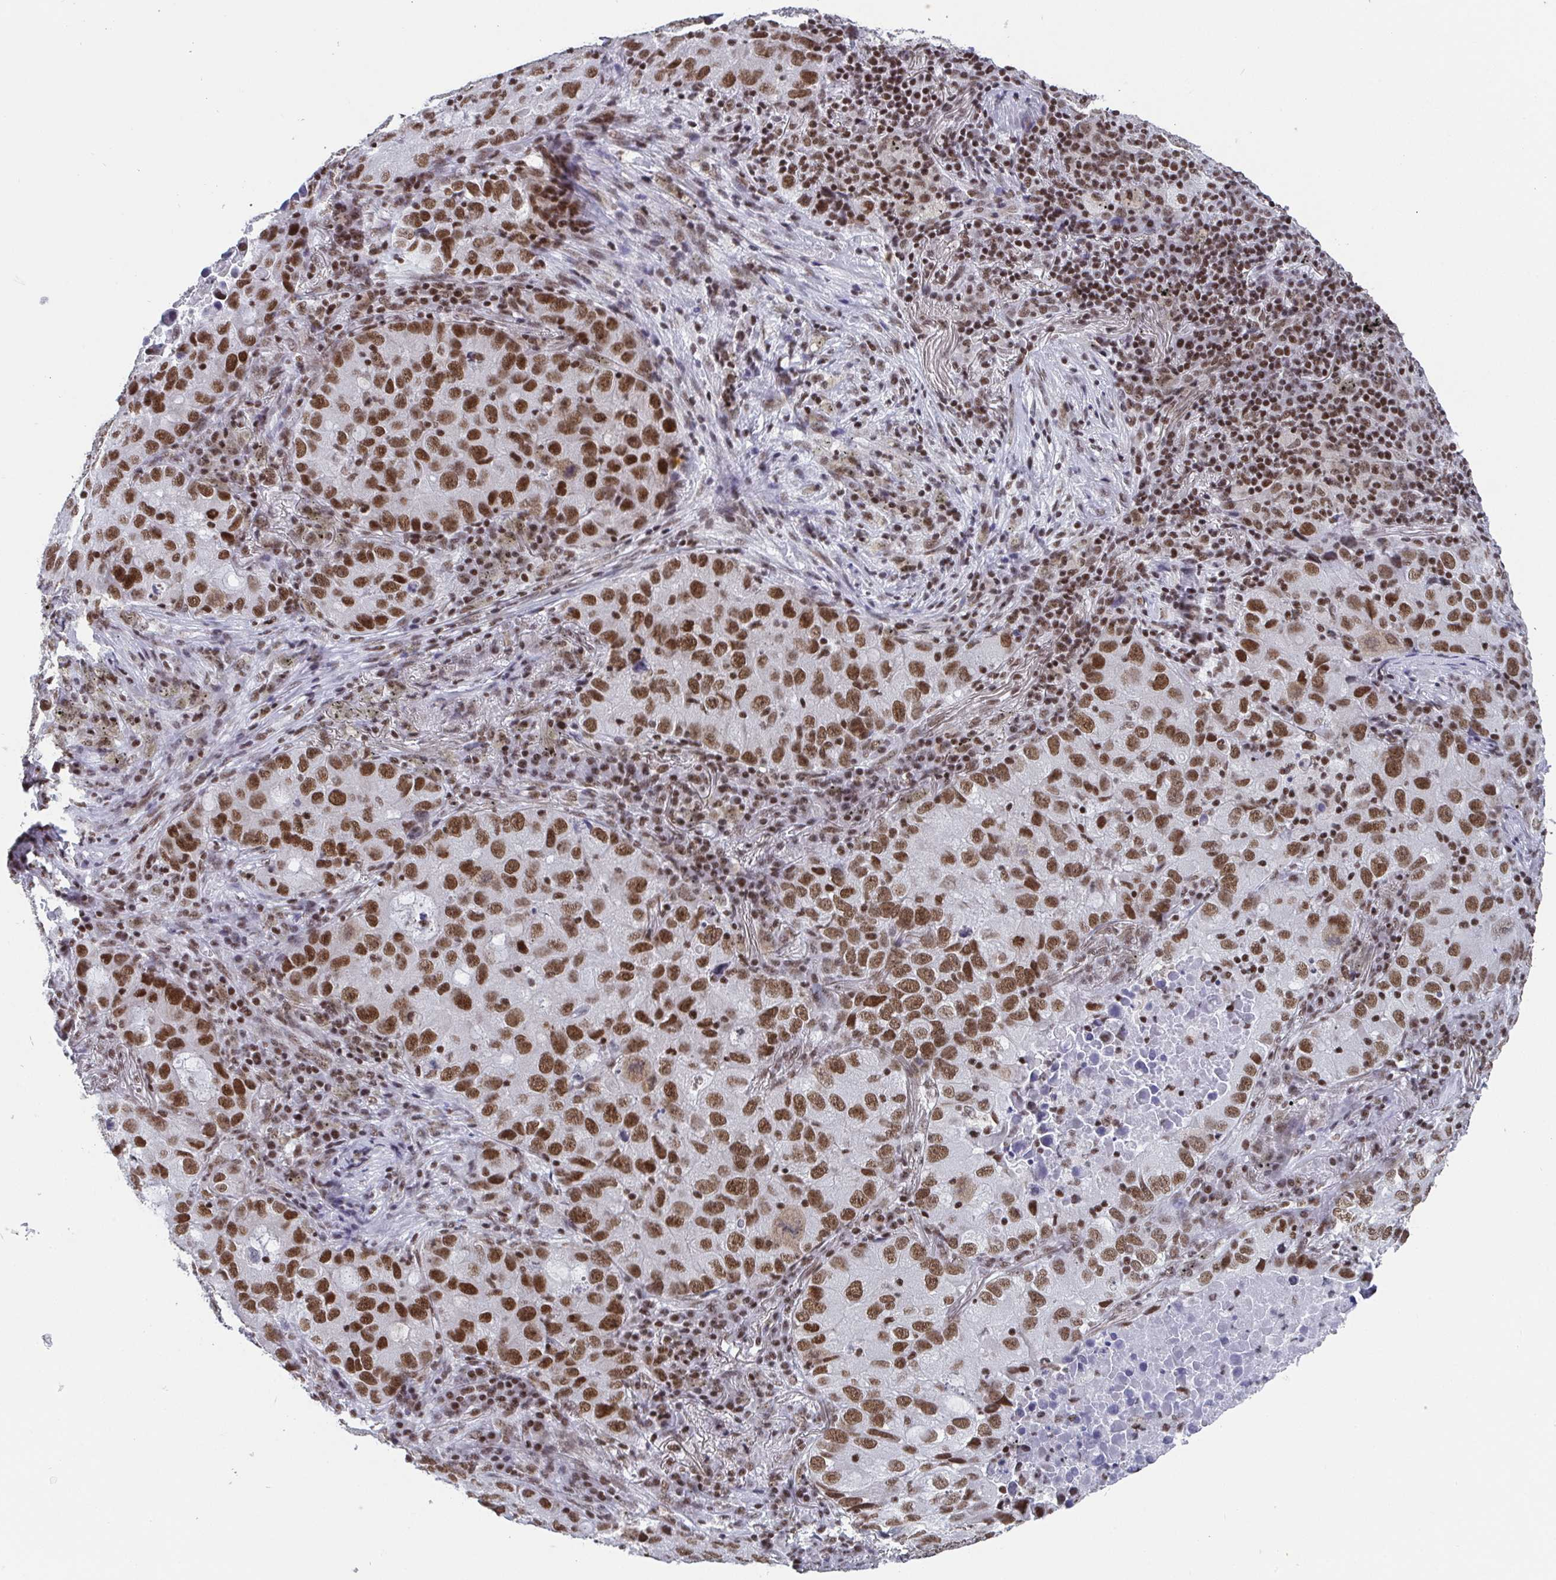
{"staining": {"intensity": "moderate", "quantity": ">75%", "location": "nuclear"}, "tissue": "lung cancer", "cell_type": "Tumor cells", "image_type": "cancer", "snomed": [{"axis": "morphology", "description": "Normal morphology"}, {"axis": "morphology", "description": "Adenocarcinoma, NOS"}, {"axis": "topography", "description": "Lymph node"}, {"axis": "topography", "description": "Lung"}], "caption": "This micrograph exhibits lung cancer (adenocarcinoma) stained with immunohistochemistry (IHC) to label a protein in brown. The nuclear of tumor cells show moderate positivity for the protein. Nuclei are counter-stained blue.", "gene": "CTCF", "patient": {"sex": "female", "age": 51}}